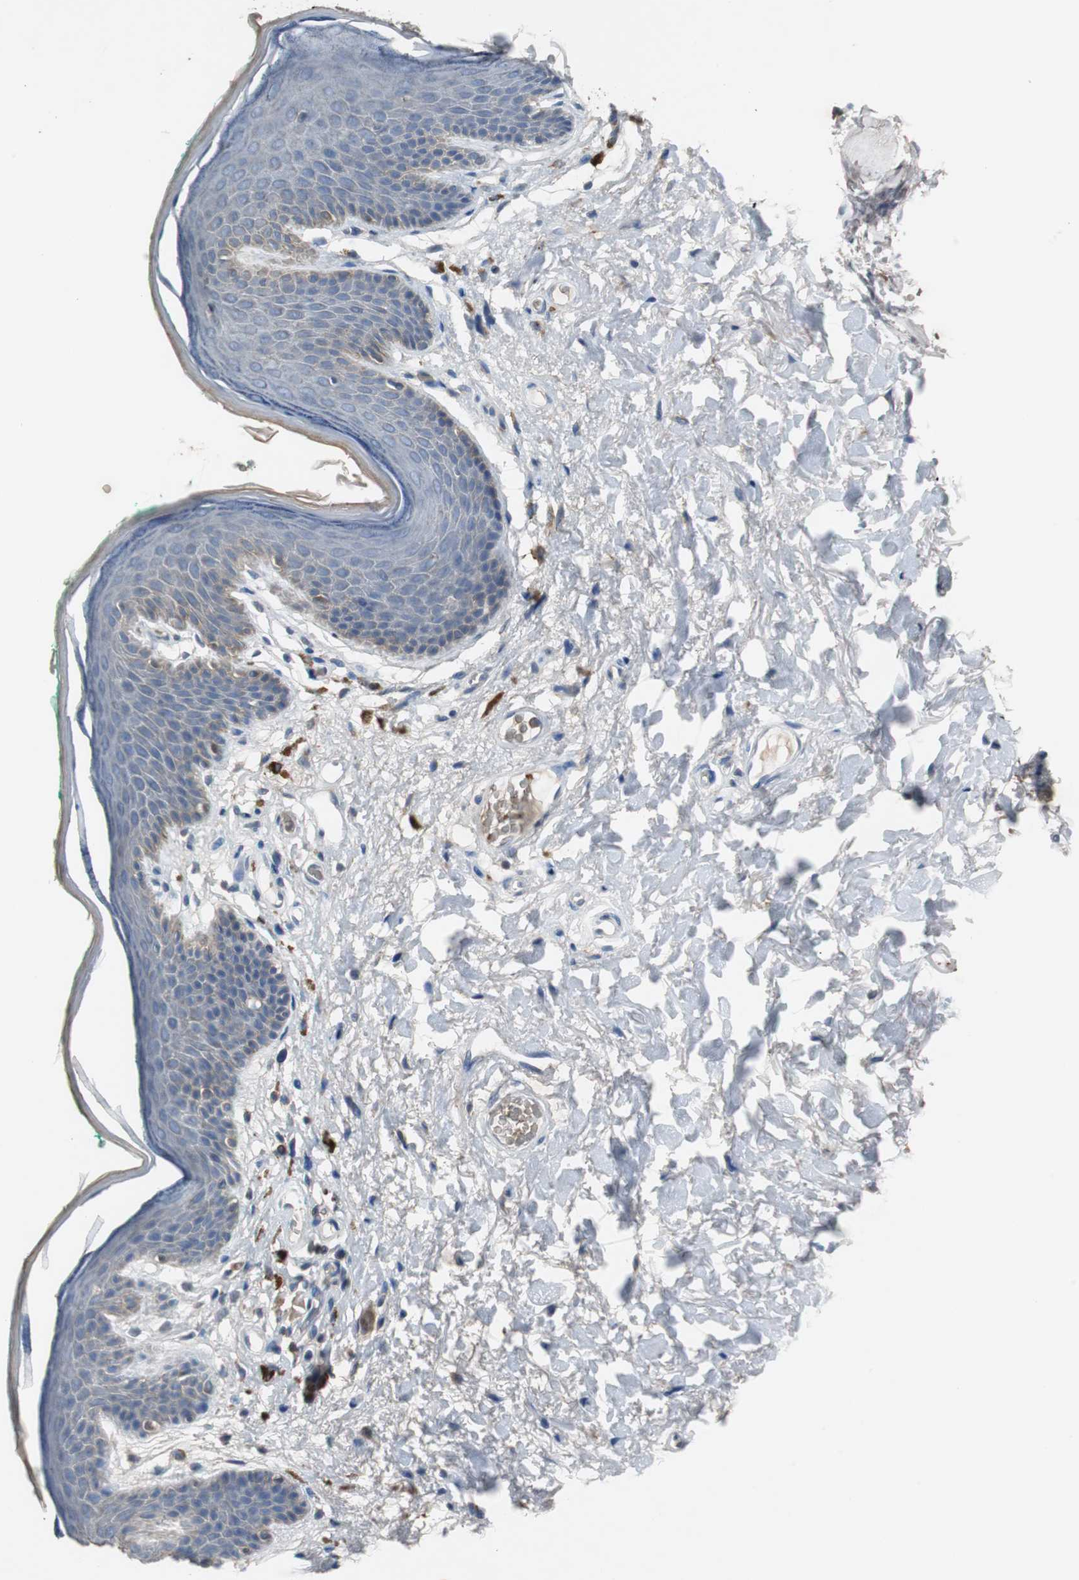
{"staining": {"intensity": "weak", "quantity": "<25%", "location": "cytoplasmic/membranous"}, "tissue": "skin", "cell_type": "Epidermal cells", "image_type": "normal", "snomed": [{"axis": "morphology", "description": "Normal tissue, NOS"}, {"axis": "topography", "description": "Anal"}], "caption": "The histopathology image reveals no staining of epidermal cells in unremarkable skin. (DAB (3,3'-diaminobenzidine) immunohistochemistry (IHC), high magnification).", "gene": "CALB2", "patient": {"sex": "male", "age": 74}}